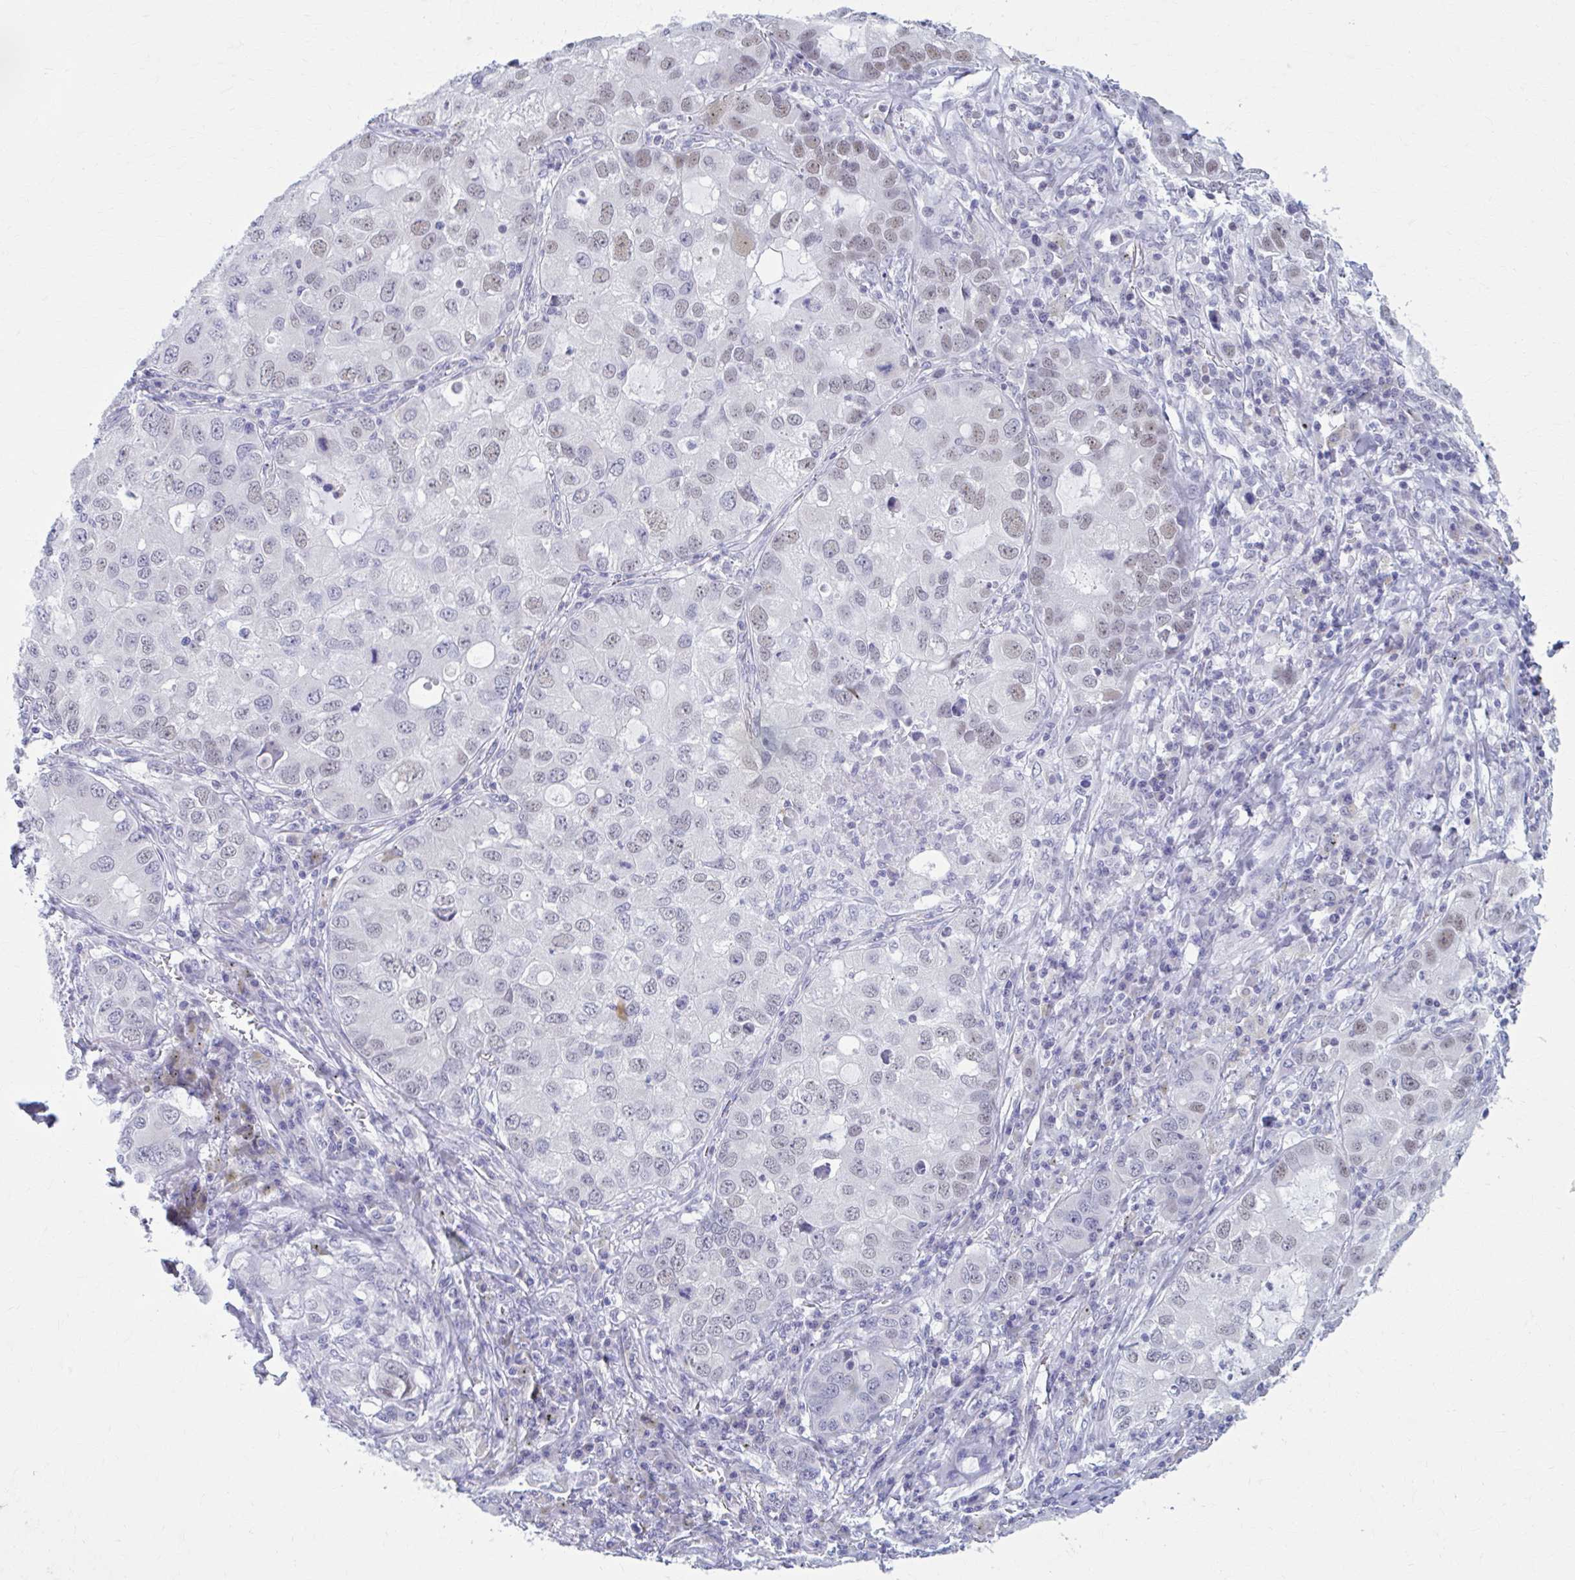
{"staining": {"intensity": "weak", "quantity": "<25%", "location": "nuclear"}, "tissue": "lung cancer", "cell_type": "Tumor cells", "image_type": "cancer", "snomed": [{"axis": "morphology", "description": "Normal morphology"}, {"axis": "morphology", "description": "Adenocarcinoma, NOS"}, {"axis": "topography", "description": "Lymph node"}, {"axis": "topography", "description": "Lung"}], "caption": "Tumor cells are negative for protein expression in human lung adenocarcinoma. (Stains: DAB (3,3'-diaminobenzidine) immunohistochemistry (IHC) with hematoxylin counter stain, Microscopy: brightfield microscopy at high magnification).", "gene": "CCDC105", "patient": {"sex": "female", "age": 51}}